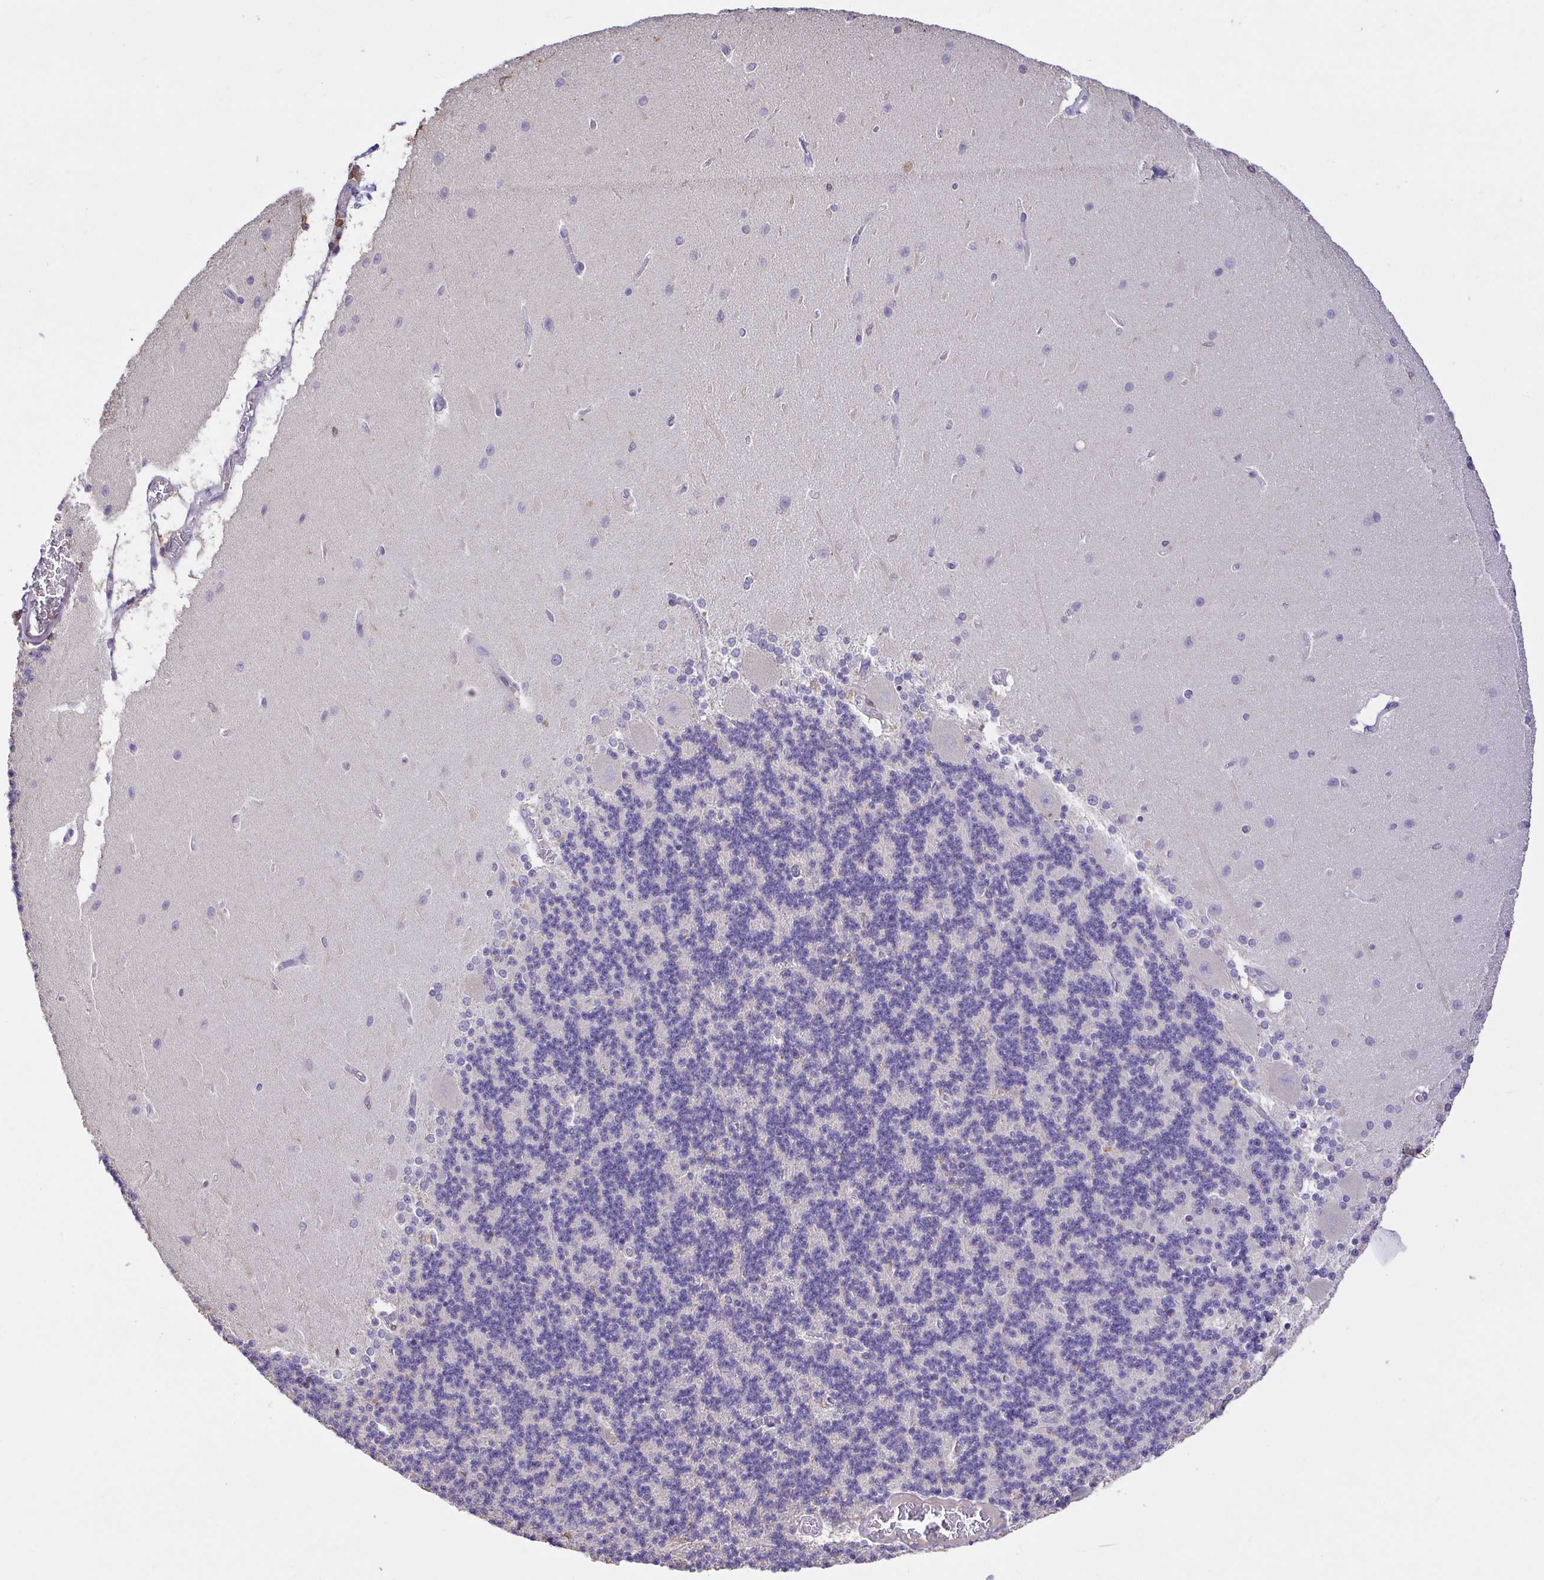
{"staining": {"intensity": "negative", "quantity": "none", "location": "none"}, "tissue": "cerebellum", "cell_type": "Cells in granular layer", "image_type": "normal", "snomed": [{"axis": "morphology", "description": "Normal tissue, NOS"}, {"axis": "topography", "description": "Cerebellum"}], "caption": "Histopathology image shows no significant protein staining in cells in granular layer of unremarkable cerebellum. (DAB (3,3'-diaminobenzidine) IHC with hematoxylin counter stain).", "gene": "SKAP1", "patient": {"sex": "female", "age": 54}}